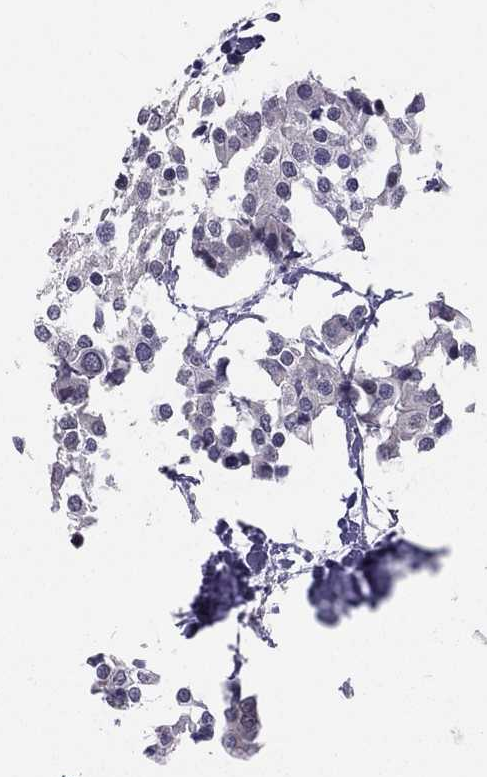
{"staining": {"intensity": "negative", "quantity": "none", "location": "none"}, "tissue": "breast cancer", "cell_type": "Tumor cells", "image_type": "cancer", "snomed": [{"axis": "morphology", "description": "Duct carcinoma"}, {"axis": "topography", "description": "Breast"}], "caption": "Breast cancer (infiltrating ductal carcinoma) was stained to show a protein in brown. There is no significant expression in tumor cells. (Stains: DAB (3,3'-diaminobenzidine) immunohistochemistry with hematoxylin counter stain, Microscopy: brightfield microscopy at high magnification).", "gene": "HSF2BP", "patient": {"sex": "female", "age": 83}}